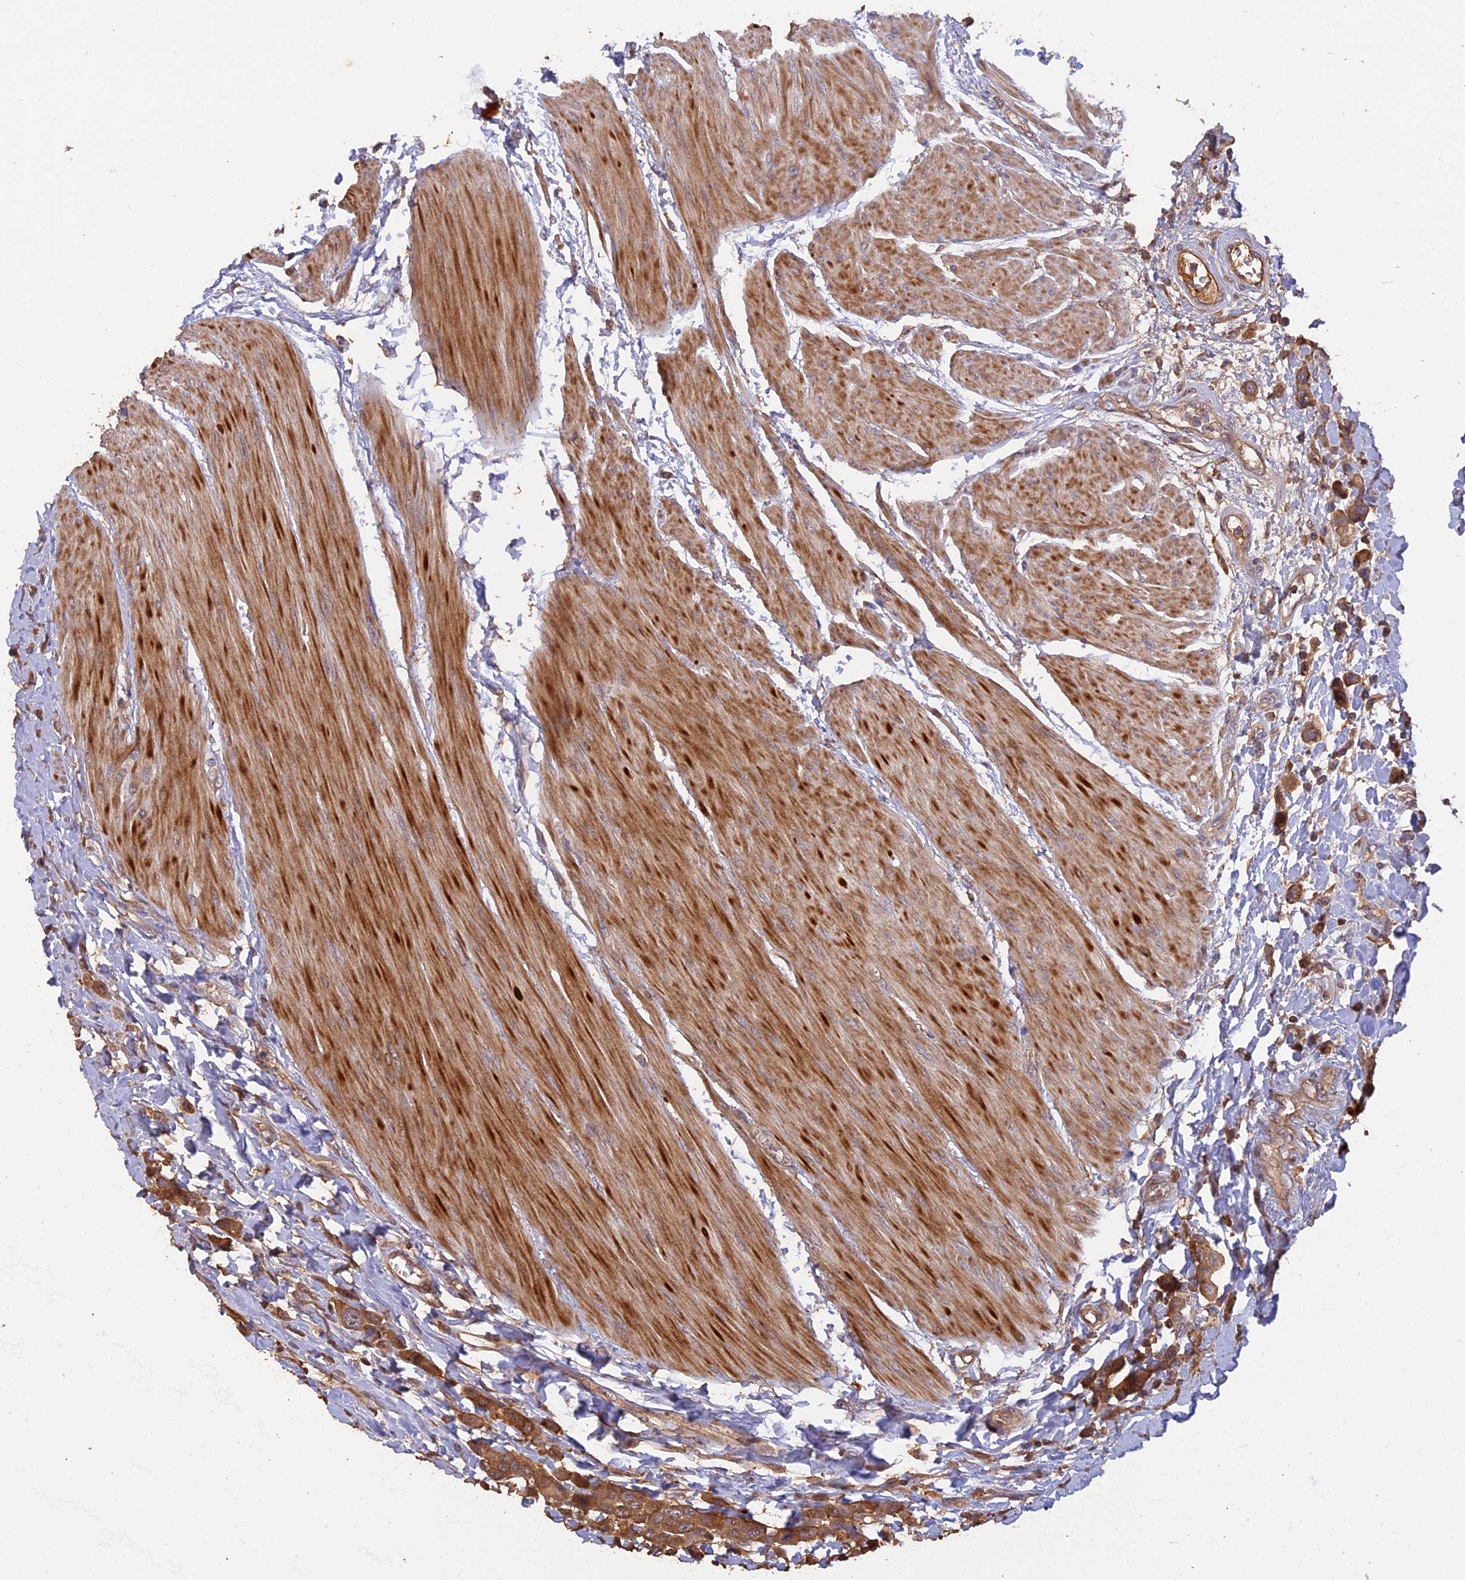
{"staining": {"intensity": "moderate", "quantity": ">75%", "location": "cytoplasmic/membranous"}, "tissue": "urothelial cancer", "cell_type": "Tumor cells", "image_type": "cancer", "snomed": [{"axis": "morphology", "description": "Urothelial carcinoma, High grade"}, {"axis": "topography", "description": "Urinary bladder"}], "caption": "Tumor cells reveal medium levels of moderate cytoplasmic/membranous staining in approximately >75% of cells in human urothelial carcinoma (high-grade). (Stains: DAB (3,3'-diaminobenzidine) in brown, nuclei in blue, Microscopy: brightfield microscopy at high magnification).", "gene": "RASAL1", "patient": {"sex": "male", "age": 50}}